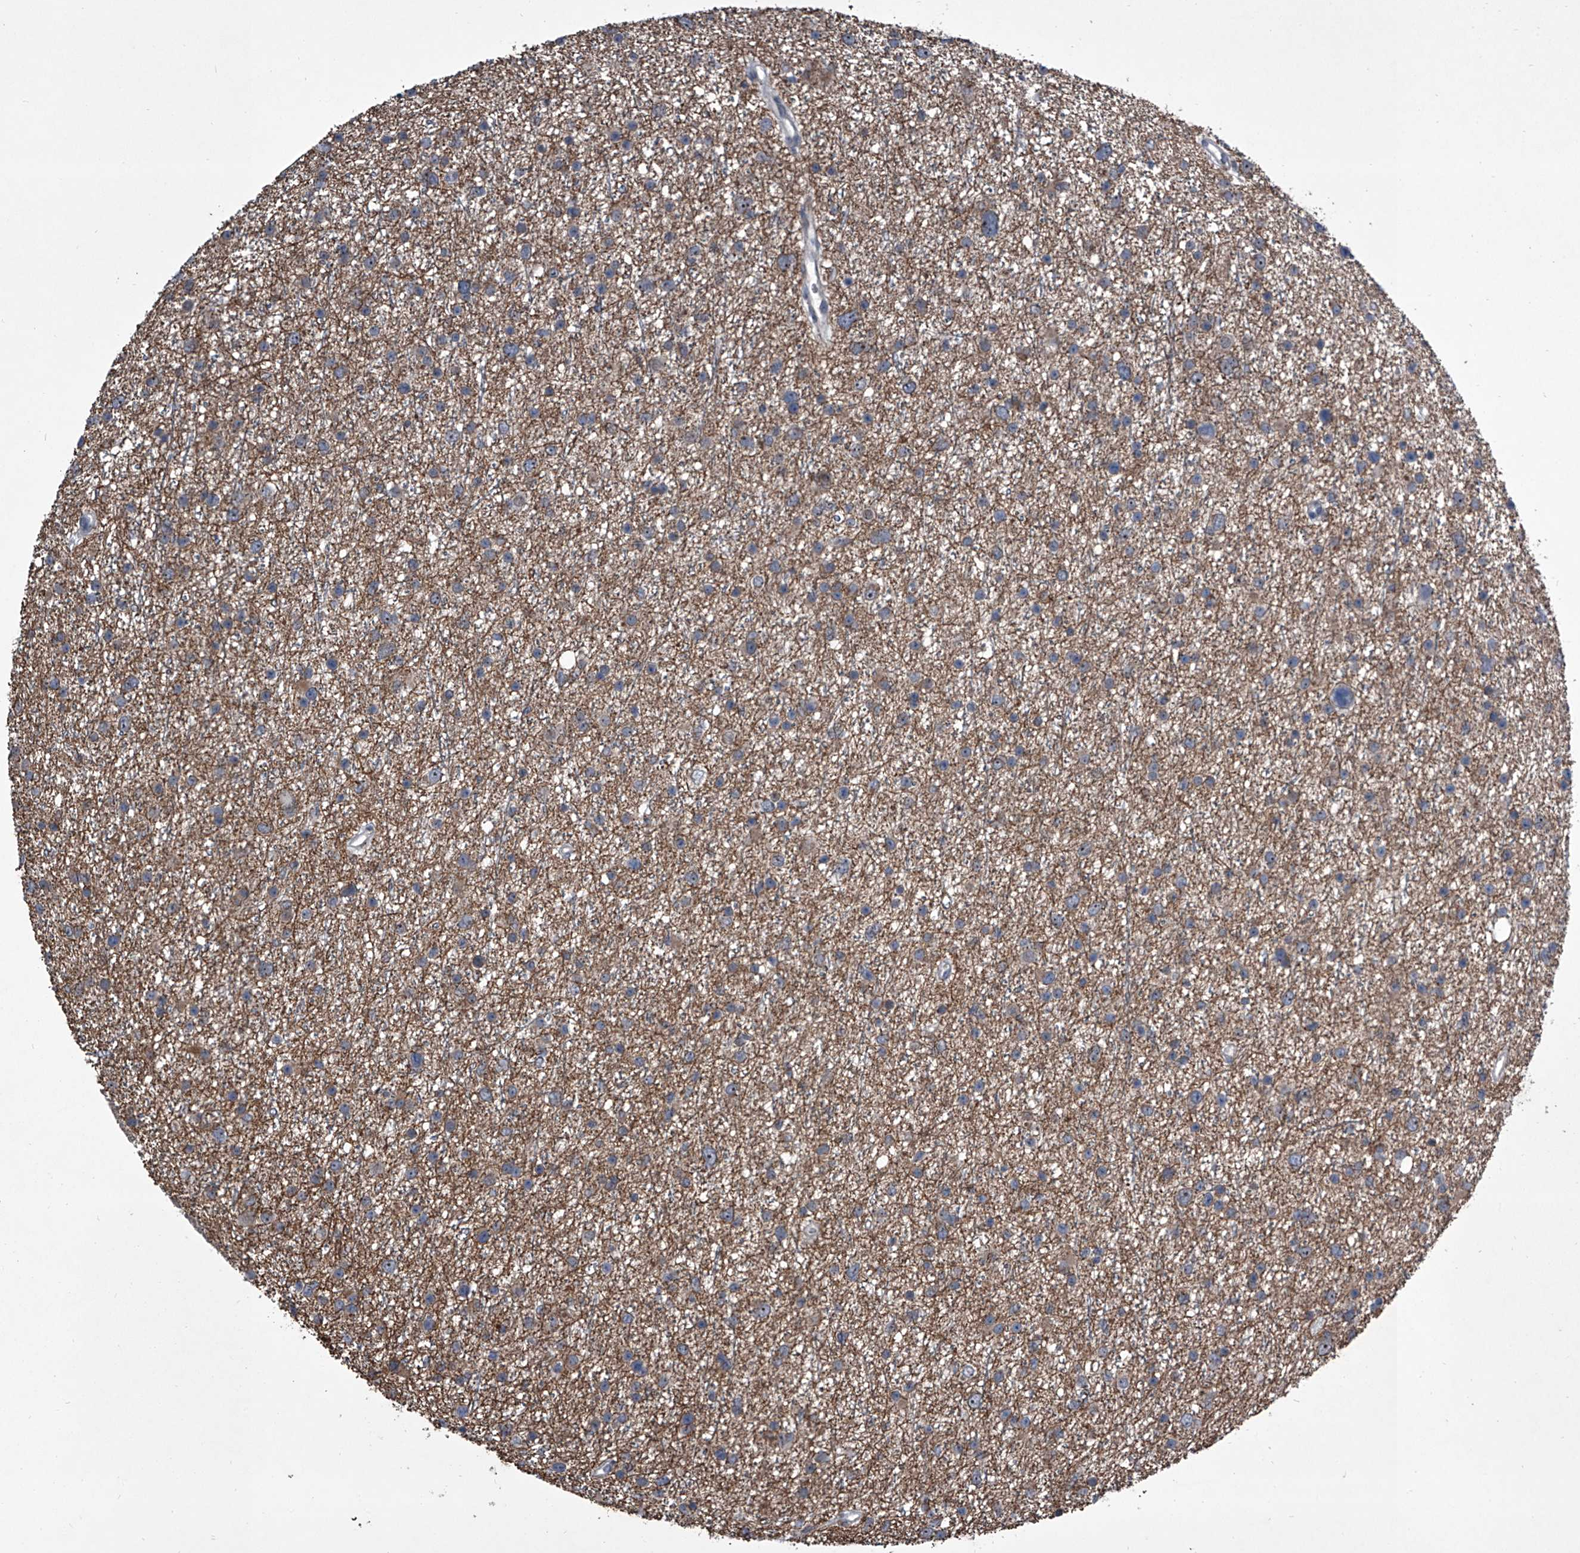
{"staining": {"intensity": "weak", "quantity": "25%-75%", "location": "cytoplasmic/membranous"}, "tissue": "glioma", "cell_type": "Tumor cells", "image_type": "cancer", "snomed": [{"axis": "morphology", "description": "Glioma, malignant, Low grade"}, {"axis": "topography", "description": "Cerebral cortex"}], "caption": "A low amount of weak cytoplasmic/membranous positivity is identified in about 25%-75% of tumor cells in glioma tissue.", "gene": "CEP85L", "patient": {"sex": "female", "age": 39}}